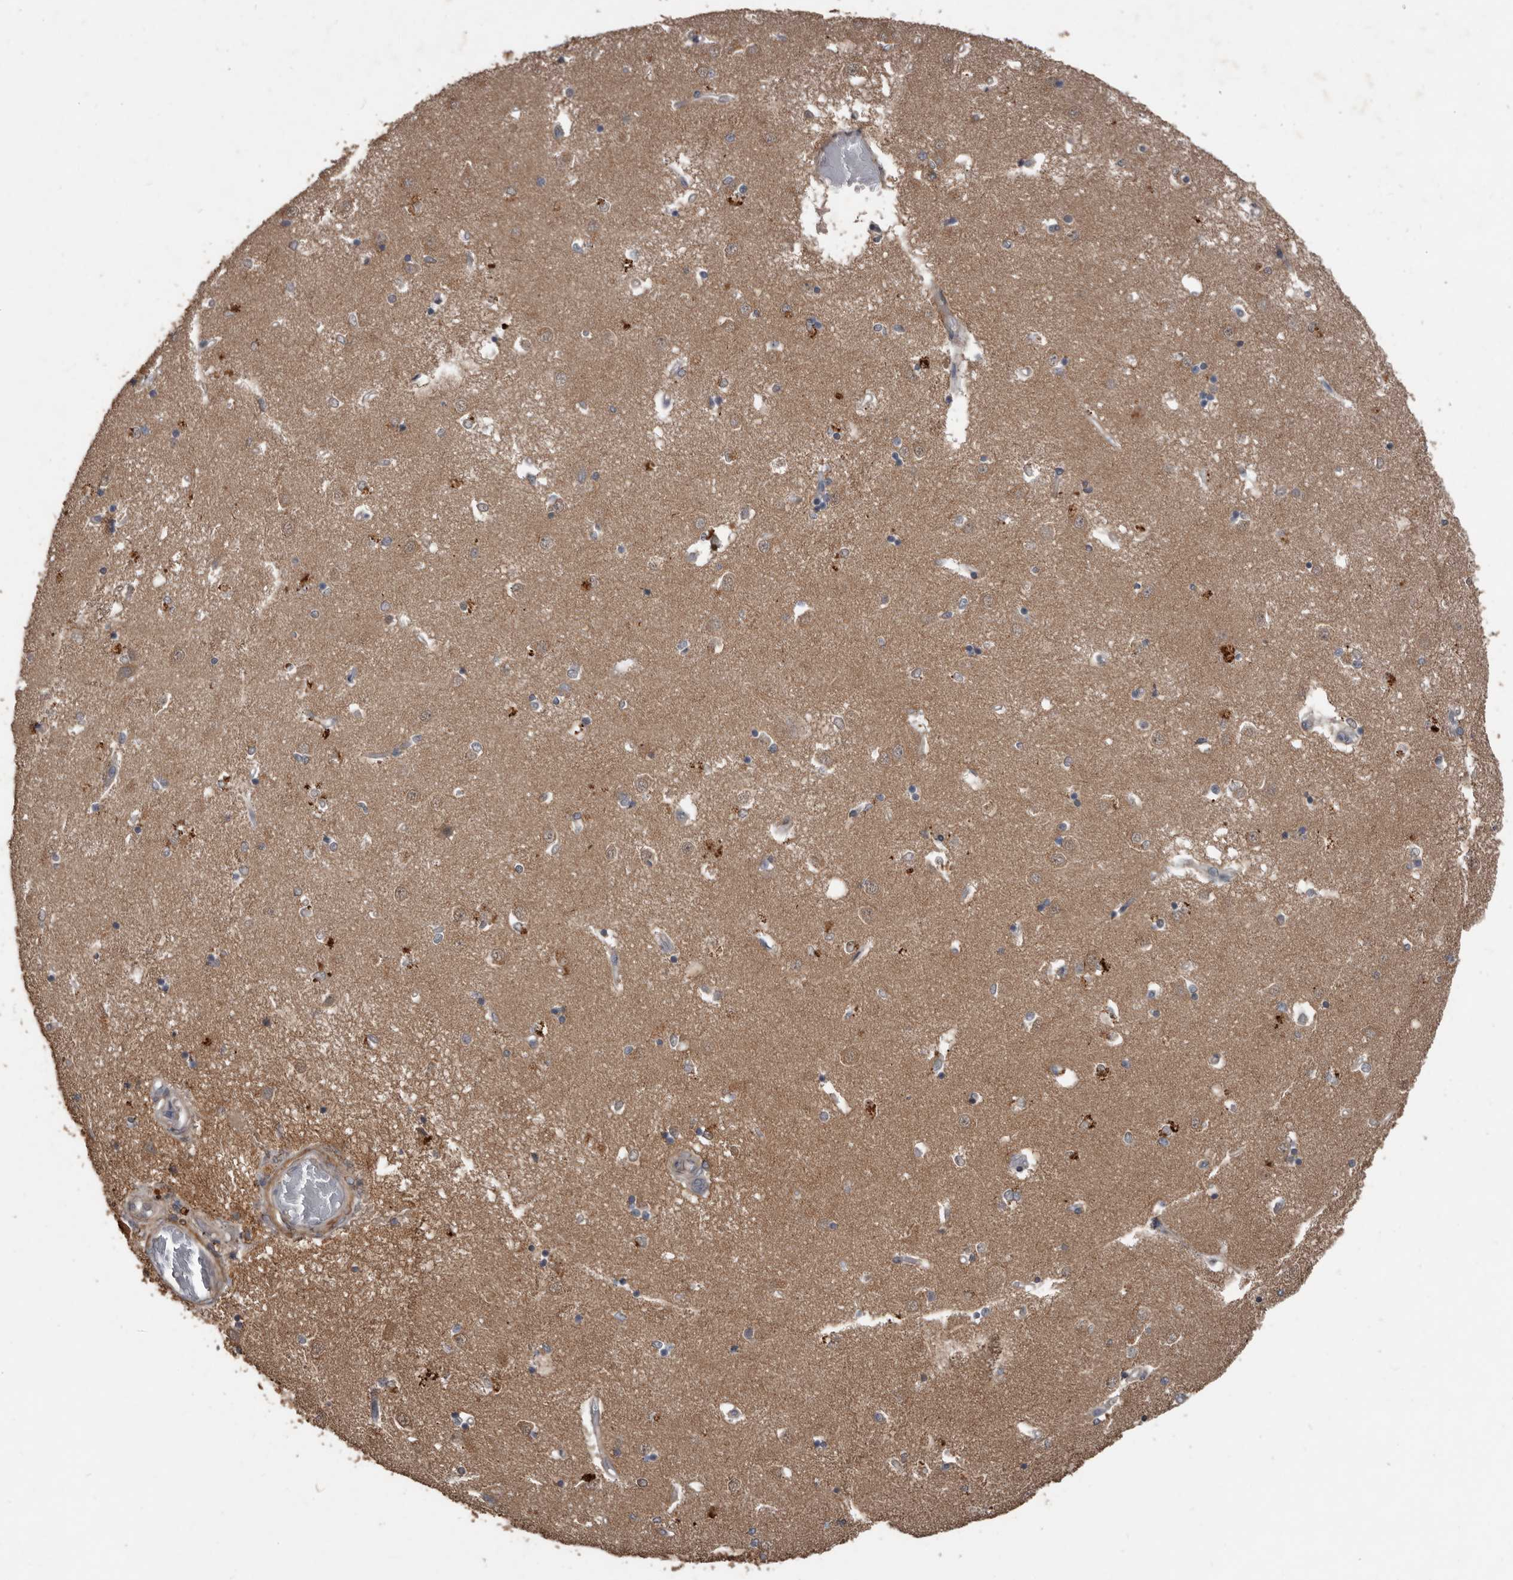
{"staining": {"intensity": "weak", "quantity": "<25%", "location": "cytoplasmic/membranous"}, "tissue": "caudate", "cell_type": "Glial cells", "image_type": "normal", "snomed": [{"axis": "morphology", "description": "Normal tissue, NOS"}, {"axis": "topography", "description": "Lateral ventricle wall"}], "caption": "Micrograph shows no protein staining in glial cells of normal caudate.", "gene": "BAMBI", "patient": {"sex": "male", "age": 45}}